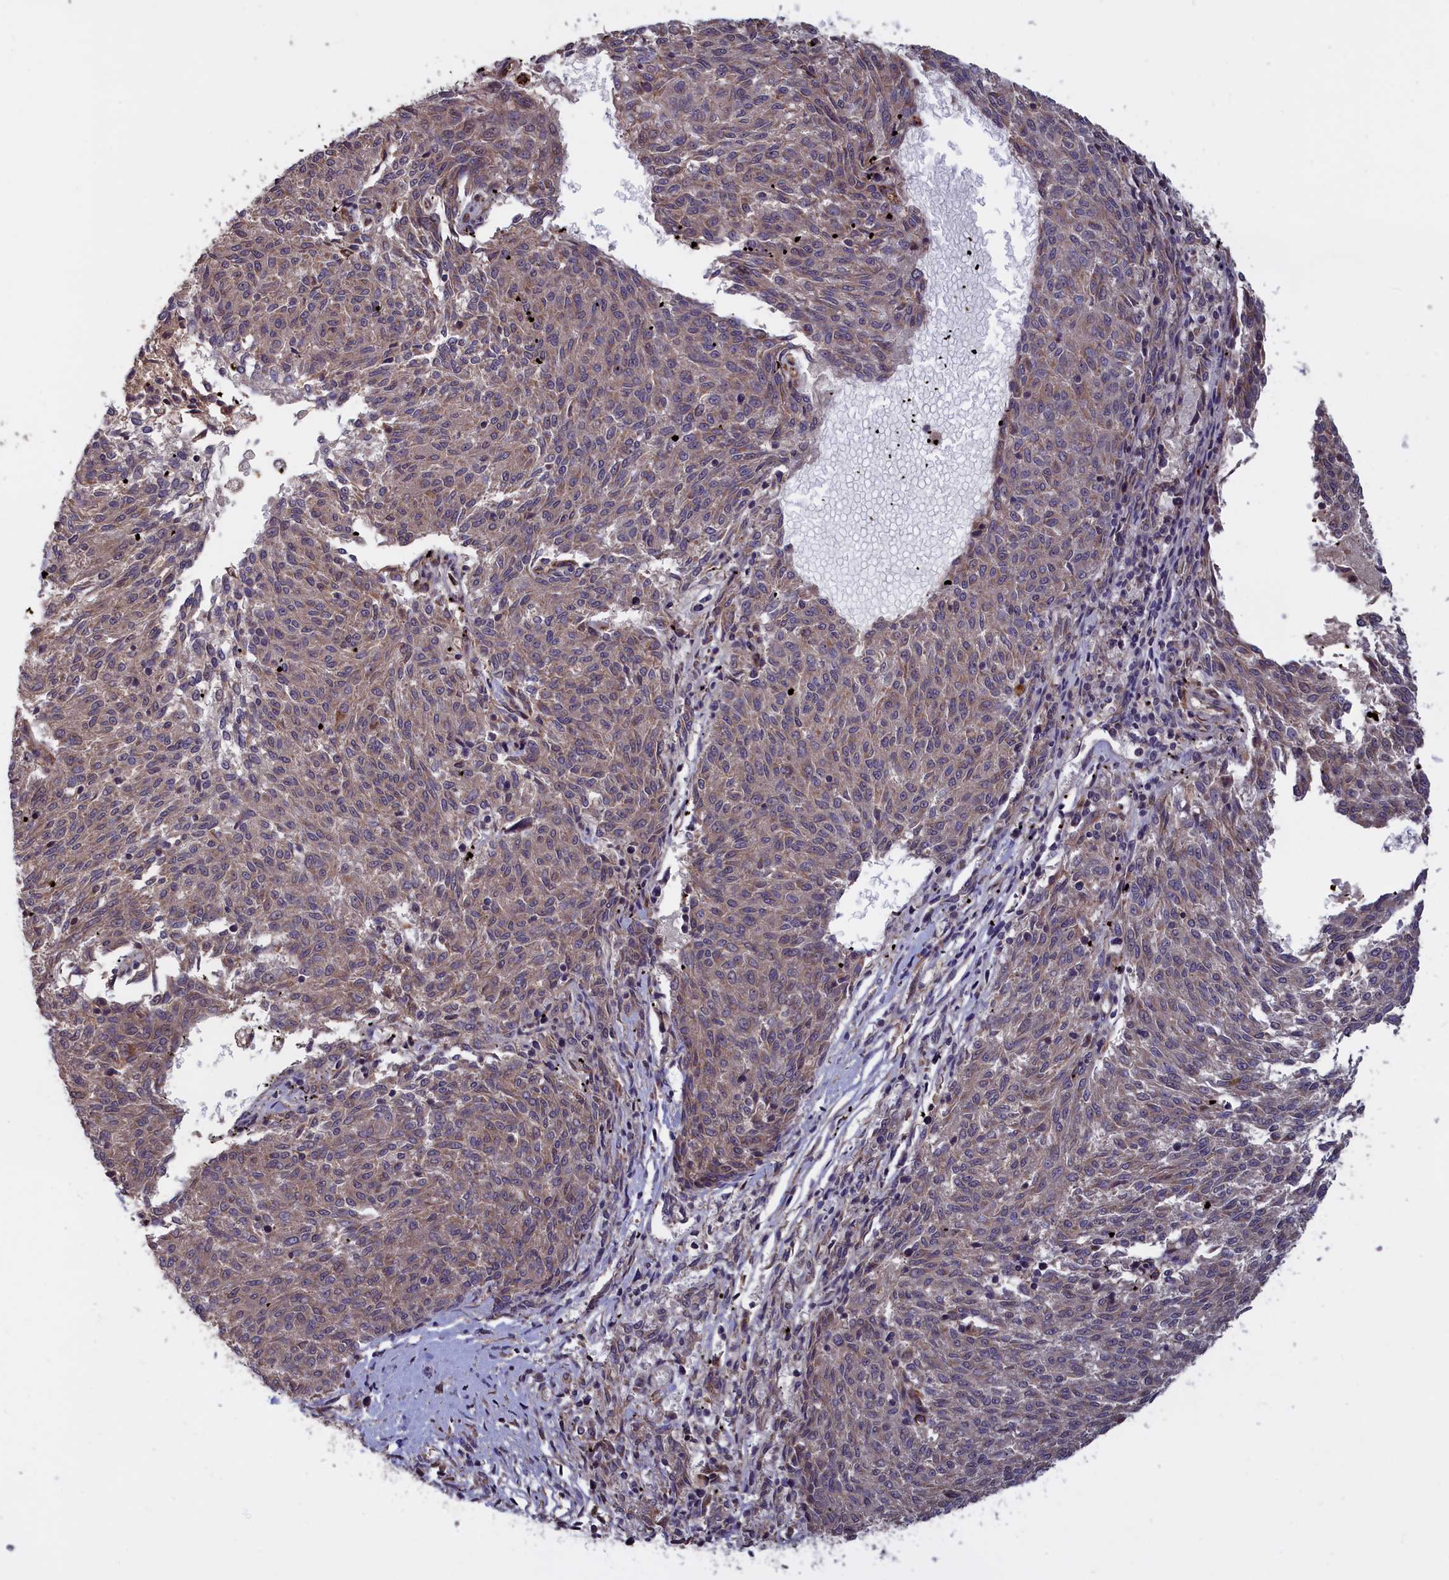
{"staining": {"intensity": "weak", "quantity": "25%-75%", "location": "cytoplasmic/membranous"}, "tissue": "melanoma", "cell_type": "Tumor cells", "image_type": "cancer", "snomed": [{"axis": "morphology", "description": "Malignant melanoma, NOS"}, {"axis": "topography", "description": "Skin"}], "caption": "Malignant melanoma stained with a brown dye demonstrates weak cytoplasmic/membranous positive expression in approximately 25%-75% of tumor cells.", "gene": "EPB41L4B", "patient": {"sex": "female", "age": 72}}